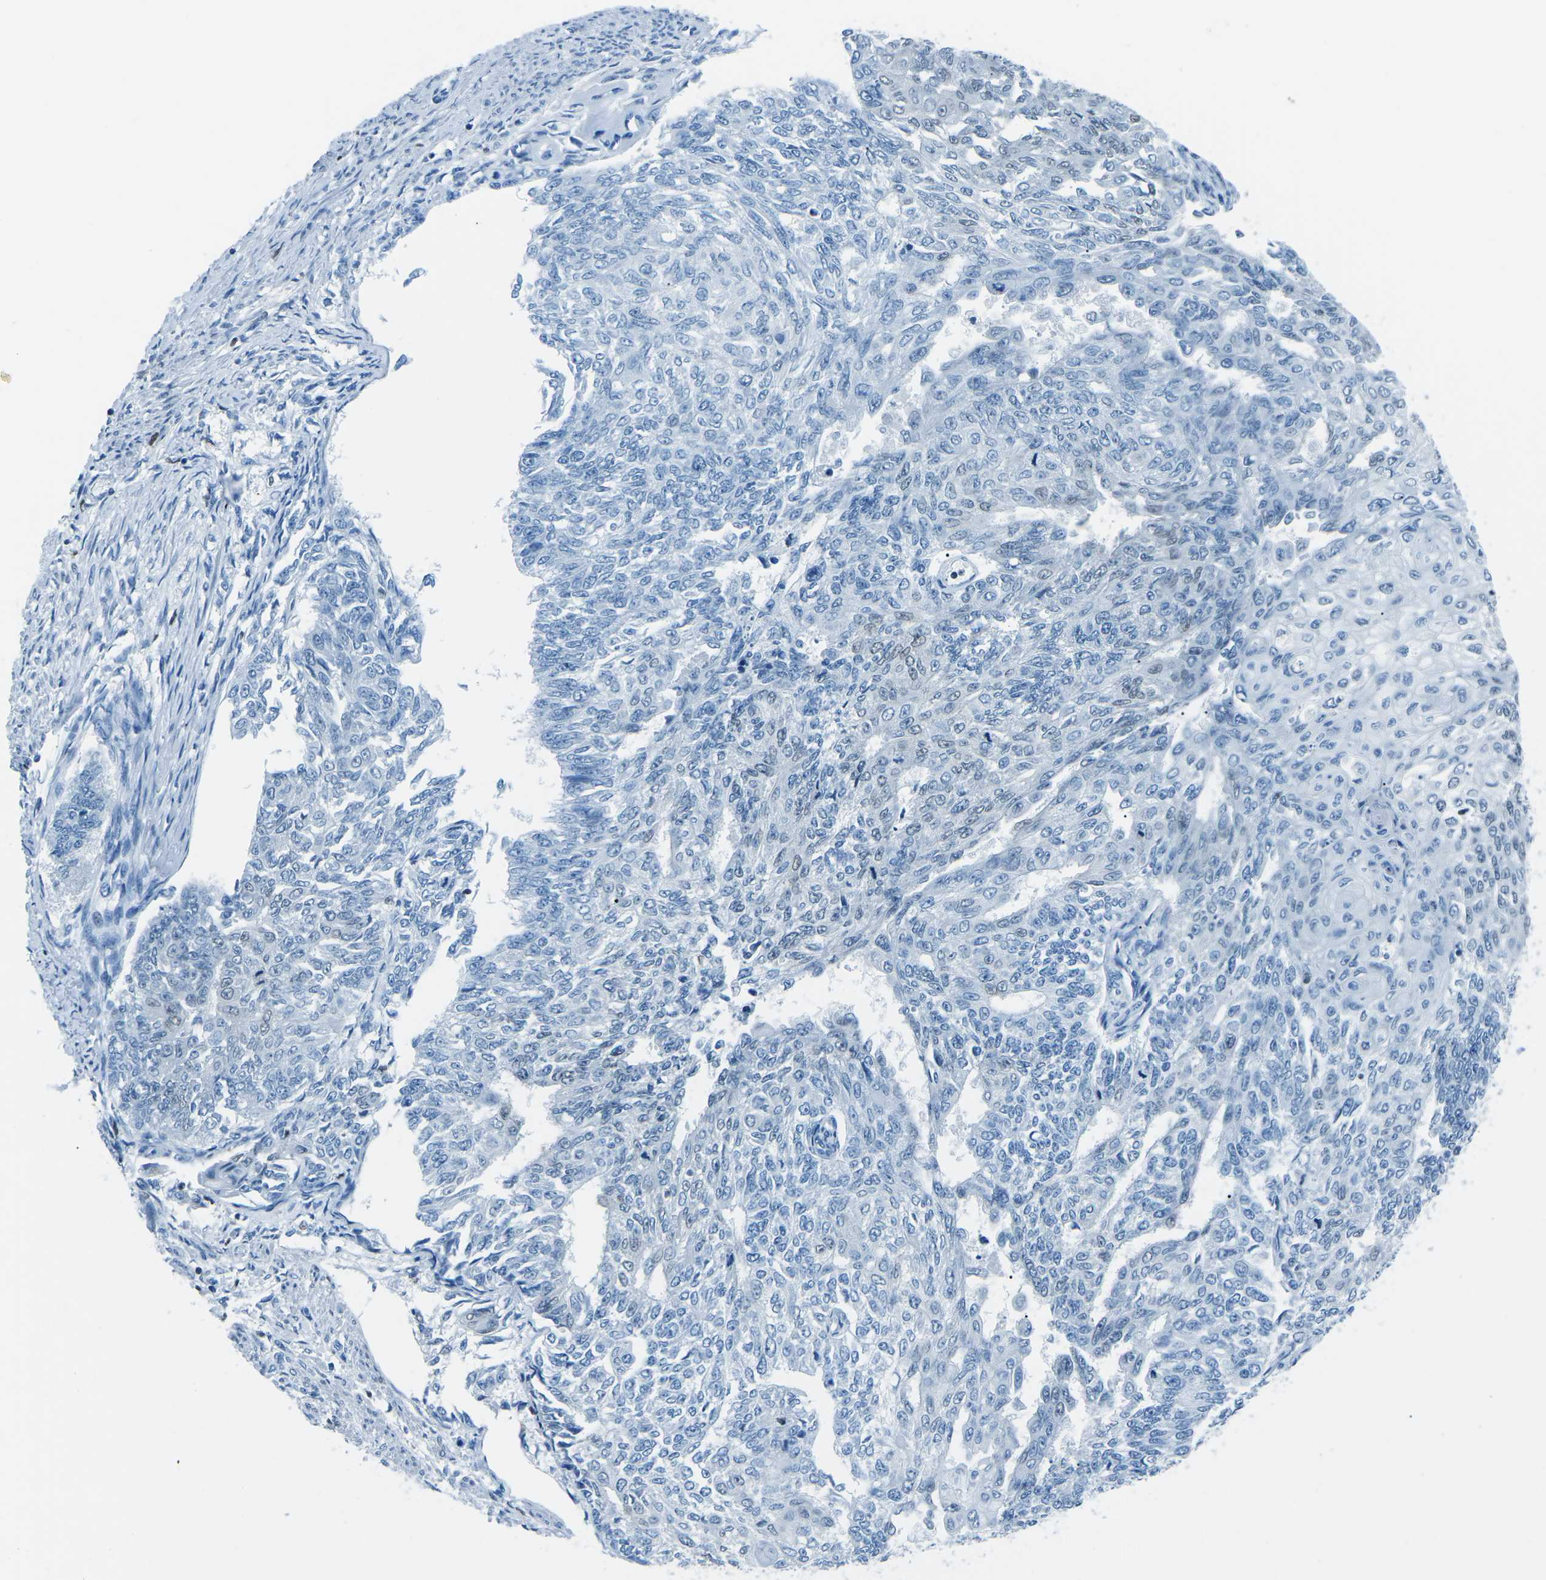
{"staining": {"intensity": "negative", "quantity": "none", "location": "none"}, "tissue": "endometrial cancer", "cell_type": "Tumor cells", "image_type": "cancer", "snomed": [{"axis": "morphology", "description": "Adenocarcinoma, NOS"}, {"axis": "topography", "description": "Endometrium"}], "caption": "High magnification brightfield microscopy of endometrial cancer (adenocarcinoma) stained with DAB (brown) and counterstained with hematoxylin (blue): tumor cells show no significant expression.", "gene": "CELF2", "patient": {"sex": "female", "age": 32}}